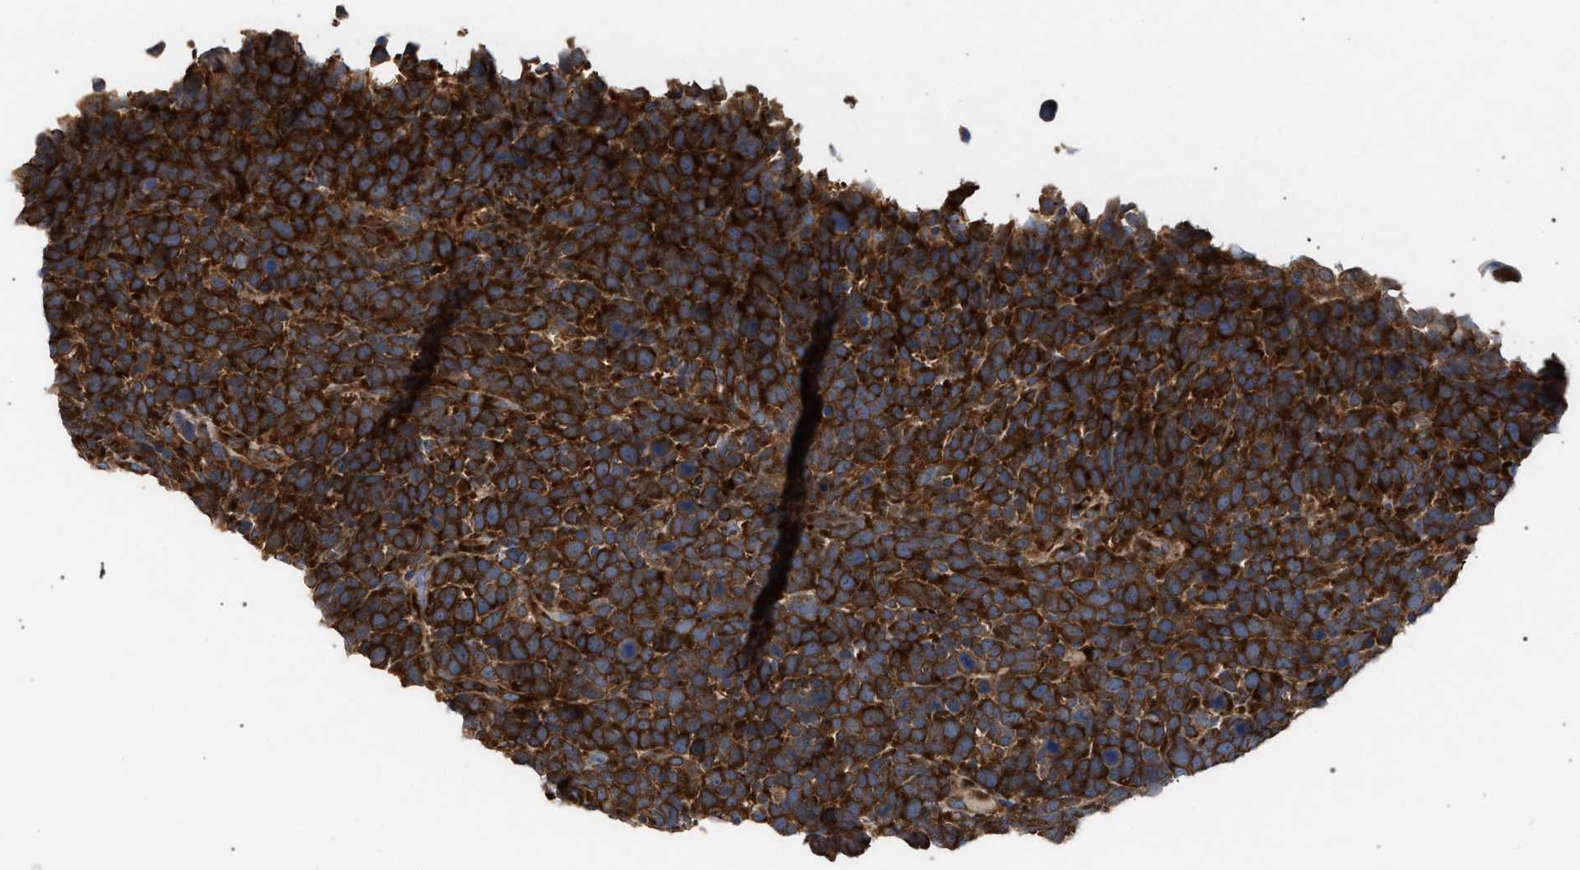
{"staining": {"intensity": "strong", "quantity": ">75%", "location": "cytoplasmic/membranous"}, "tissue": "urothelial cancer", "cell_type": "Tumor cells", "image_type": "cancer", "snomed": [{"axis": "morphology", "description": "Urothelial carcinoma, High grade"}, {"axis": "topography", "description": "Urinary bladder"}], "caption": "Immunohistochemistry (IHC) of urothelial carcinoma (high-grade) displays high levels of strong cytoplasmic/membranous expression in approximately >75% of tumor cells.", "gene": "CDR2L", "patient": {"sex": "female", "age": 82}}